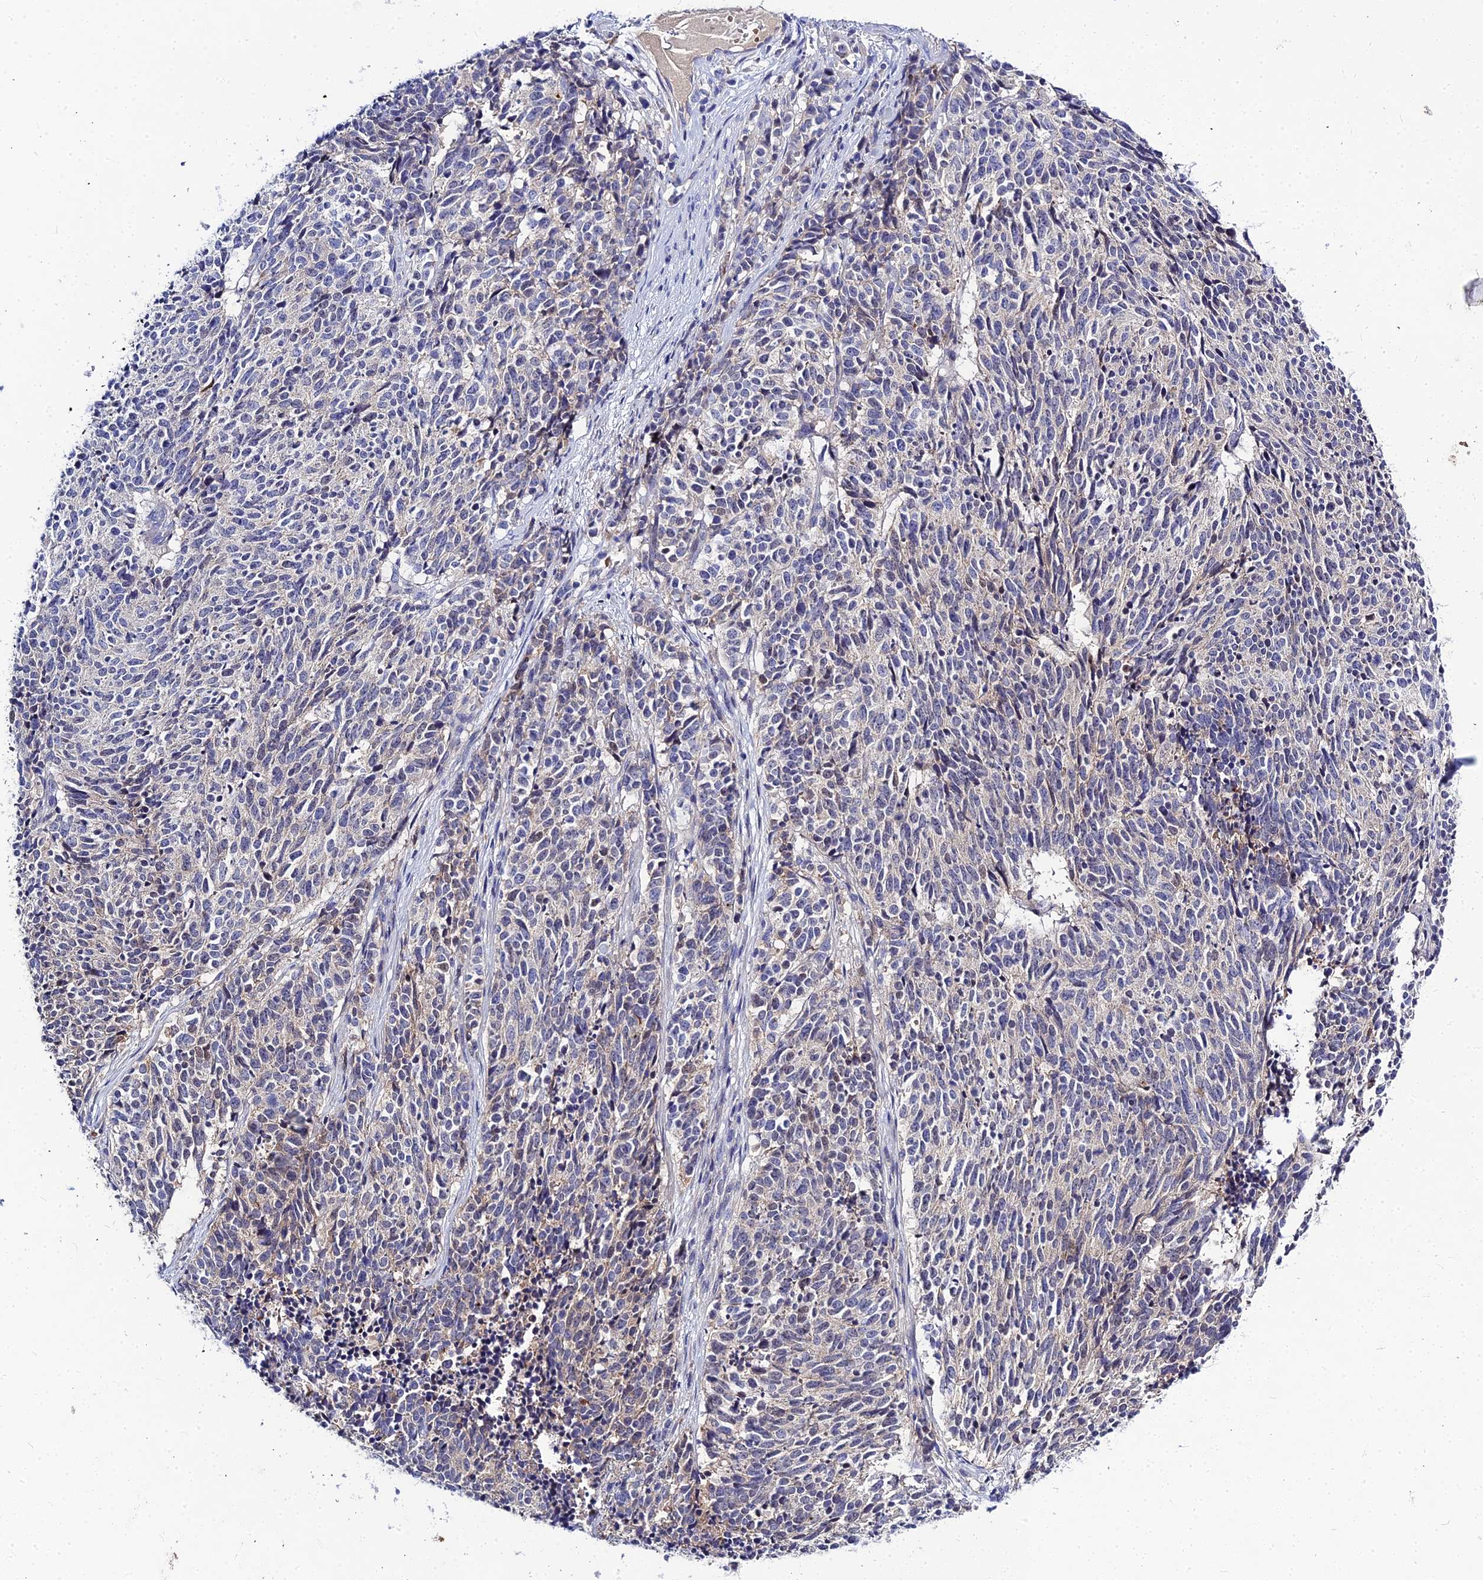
{"staining": {"intensity": "weak", "quantity": "<25%", "location": "cytoplasmic/membranous"}, "tissue": "cervical cancer", "cell_type": "Tumor cells", "image_type": "cancer", "snomed": [{"axis": "morphology", "description": "Squamous cell carcinoma, NOS"}, {"axis": "topography", "description": "Cervix"}], "caption": "Tumor cells are negative for brown protein staining in squamous cell carcinoma (cervical). Brightfield microscopy of immunohistochemistry stained with DAB (brown) and hematoxylin (blue), captured at high magnification.", "gene": "DMRTA1", "patient": {"sex": "female", "age": 29}}